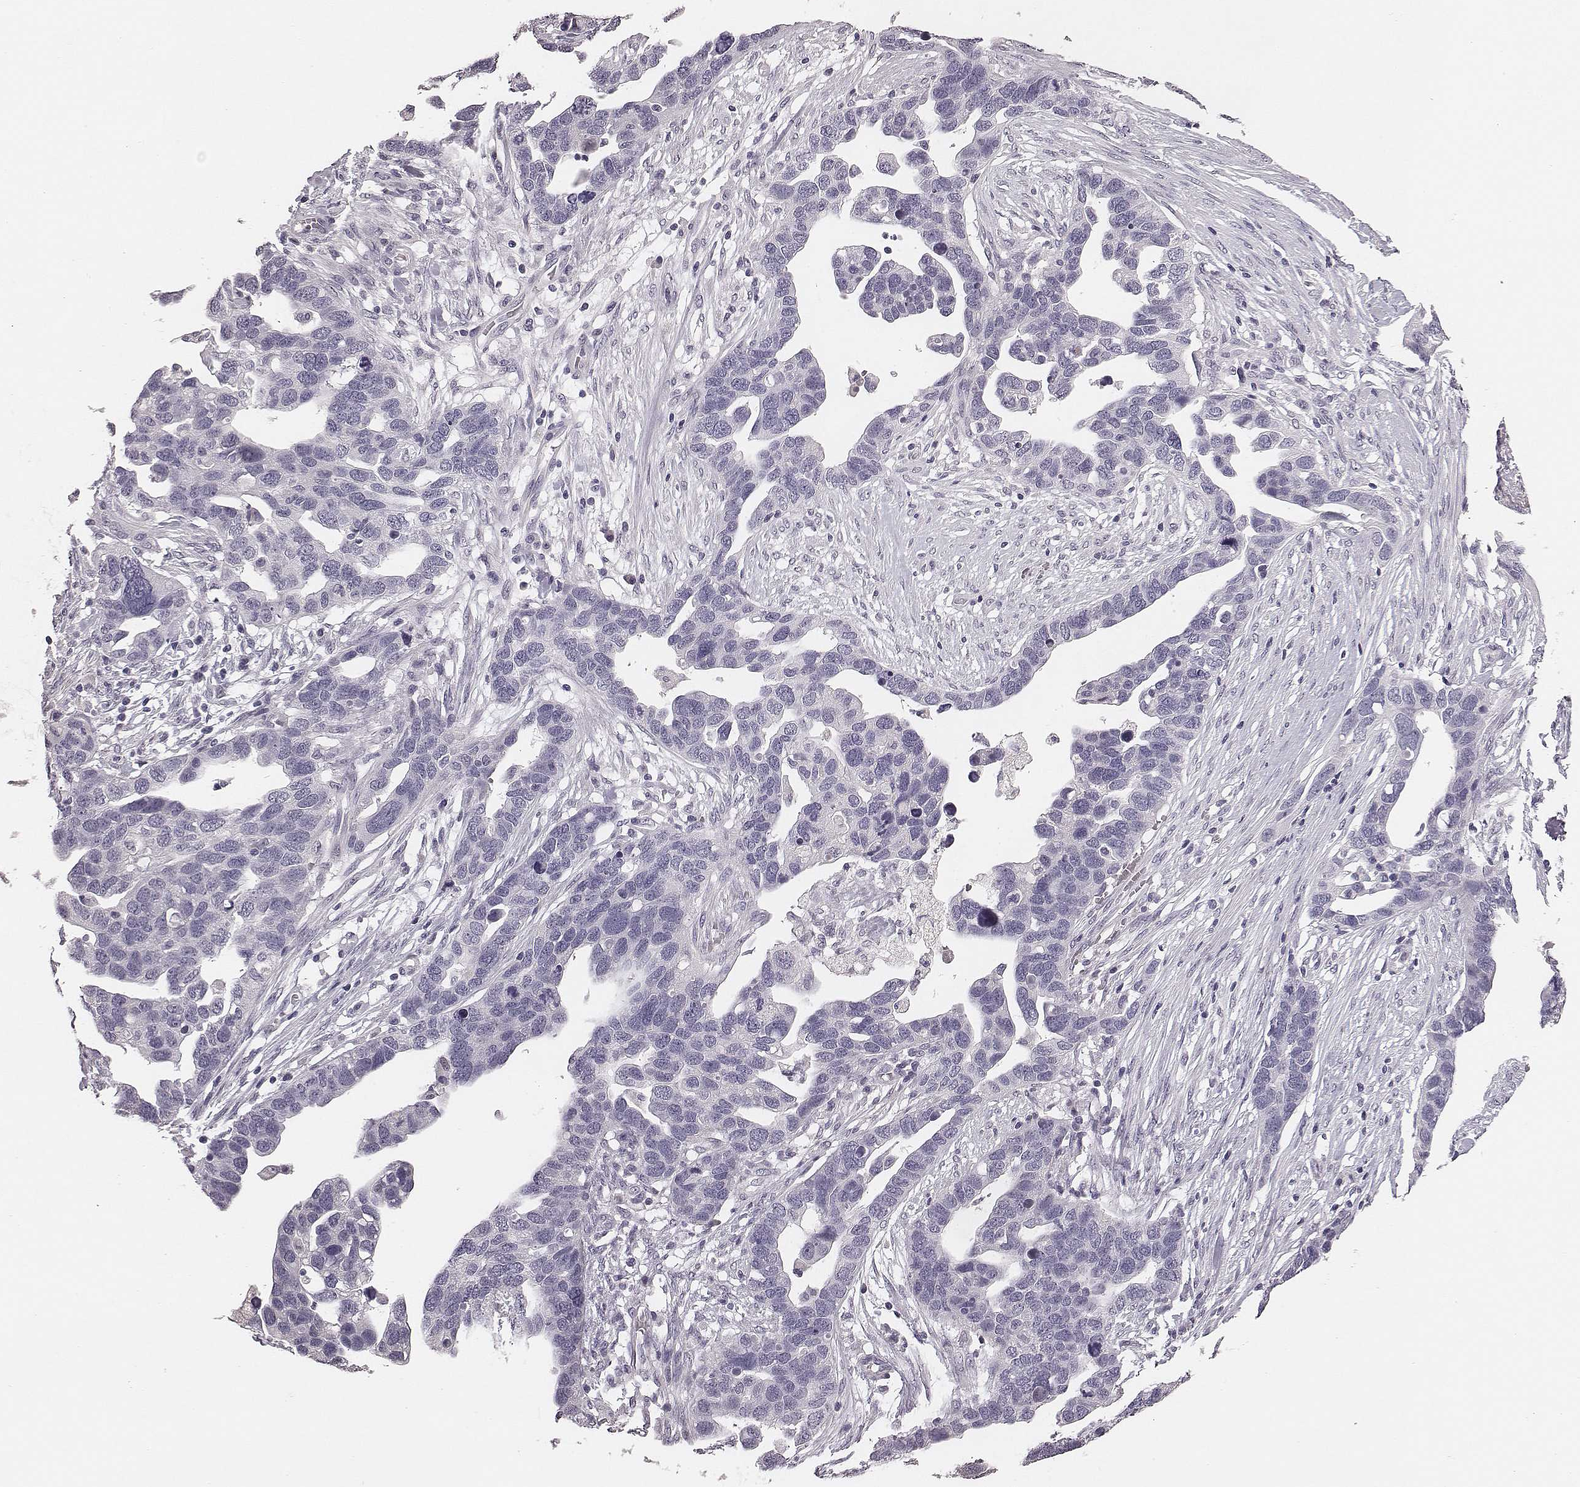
{"staining": {"intensity": "negative", "quantity": "none", "location": "none"}, "tissue": "ovarian cancer", "cell_type": "Tumor cells", "image_type": "cancer", "snomed": [{"axis": "morphology", "description": "Cystadenocarcinoma, serous, NOS"}, {"axis": "topography", "description": "Ovary"}], "caption": "Tumor cells show no significant protein positivity in ovarian cancer (serous cystadenocarcinoma). (IHC, brightfield microscopy, high magnification).", "gene": "CSHL1", "patient": {"sex": "female", "age": 54}}